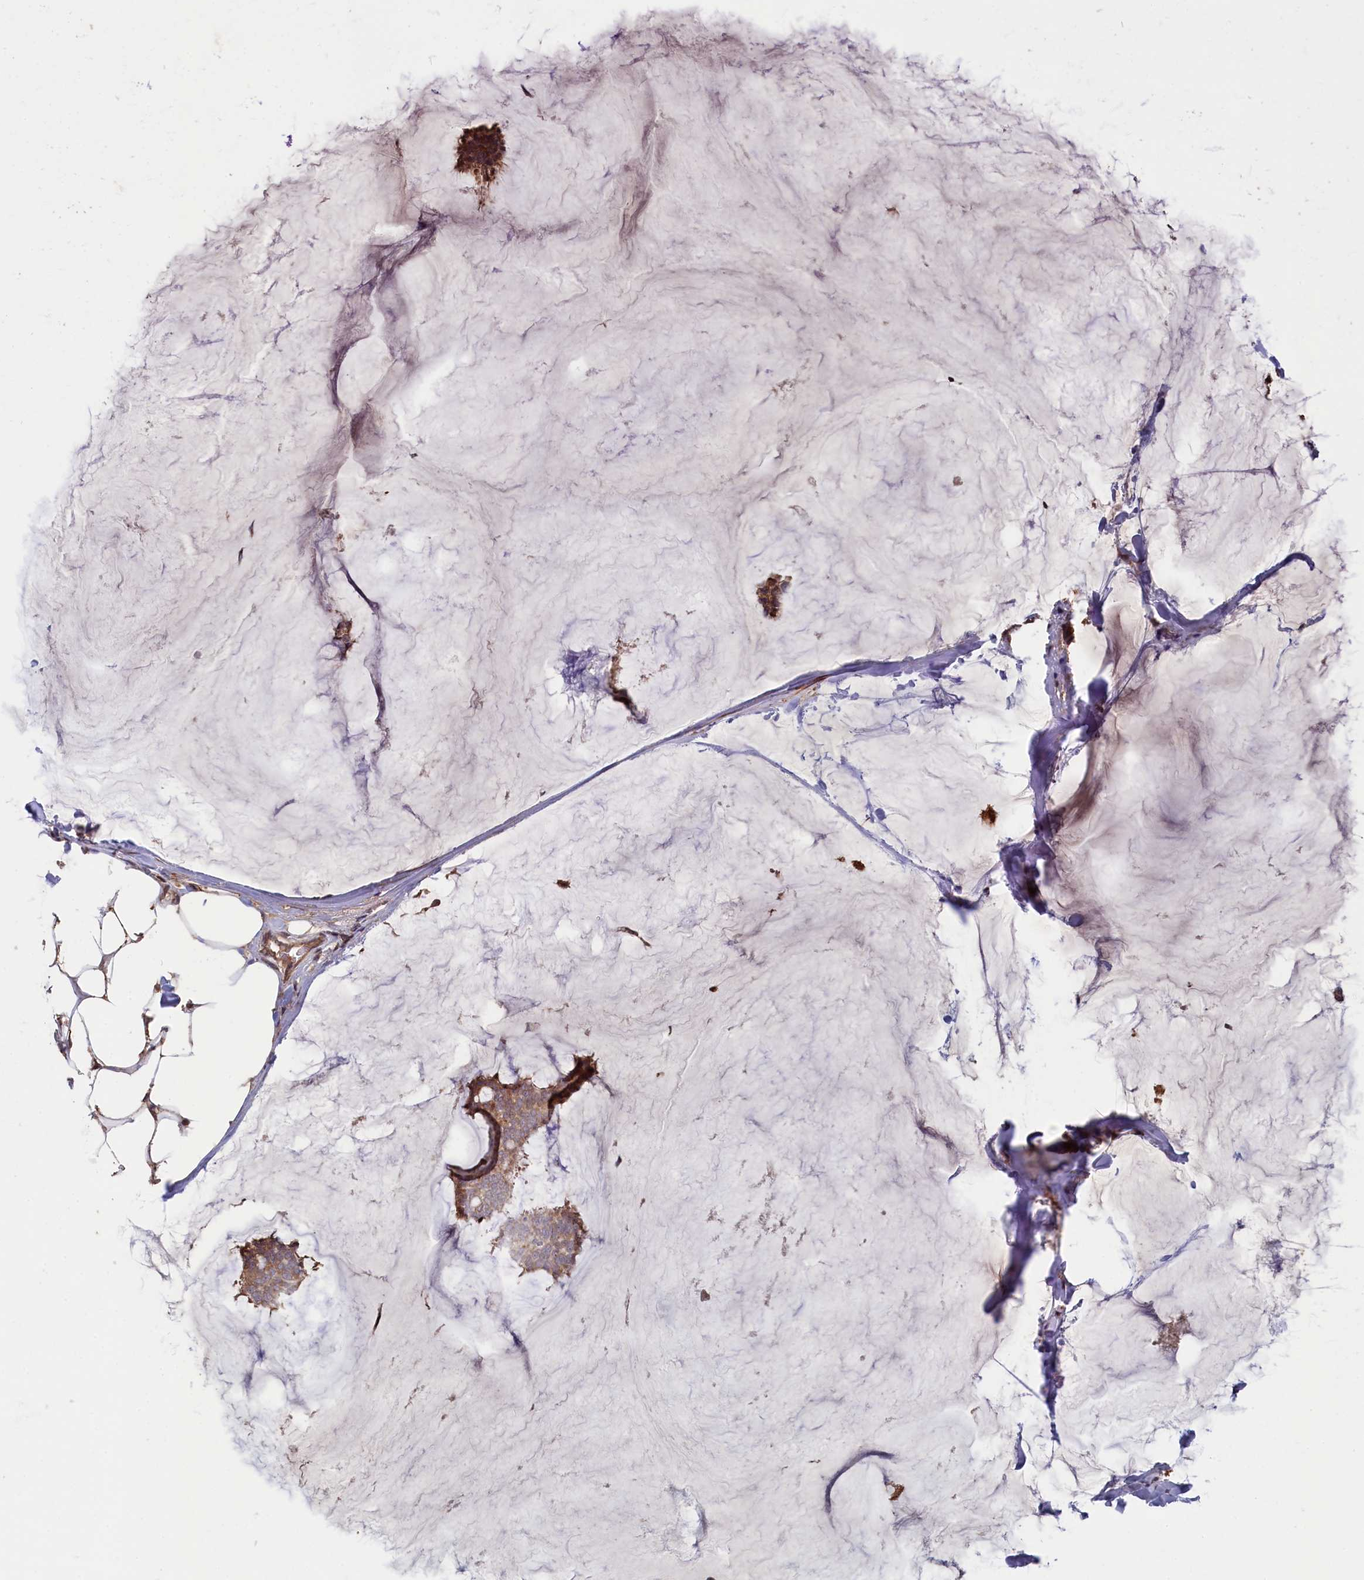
{"staining": {"intensity": "moderate", "quantity": ">75%", "location": "cytoplasmic/membranous"}, "tissue": "breast cancer", "cell_type": "Tumor cells", "image_type": "cancer", "snomed": [{"axis": "morphology", "description": "Duct carcinoma"}, {"axis": "topography", "description": "Breast"}], "caption": "This image displays immunohistochemistry staining of human breast invasive ductal carcinoma, with medium moderate cytoplasmic/membranous staining in approximately >75% of tumor cells.", "gene": "SLC12A4", "patient": {"sex": "female", "age": 93}}